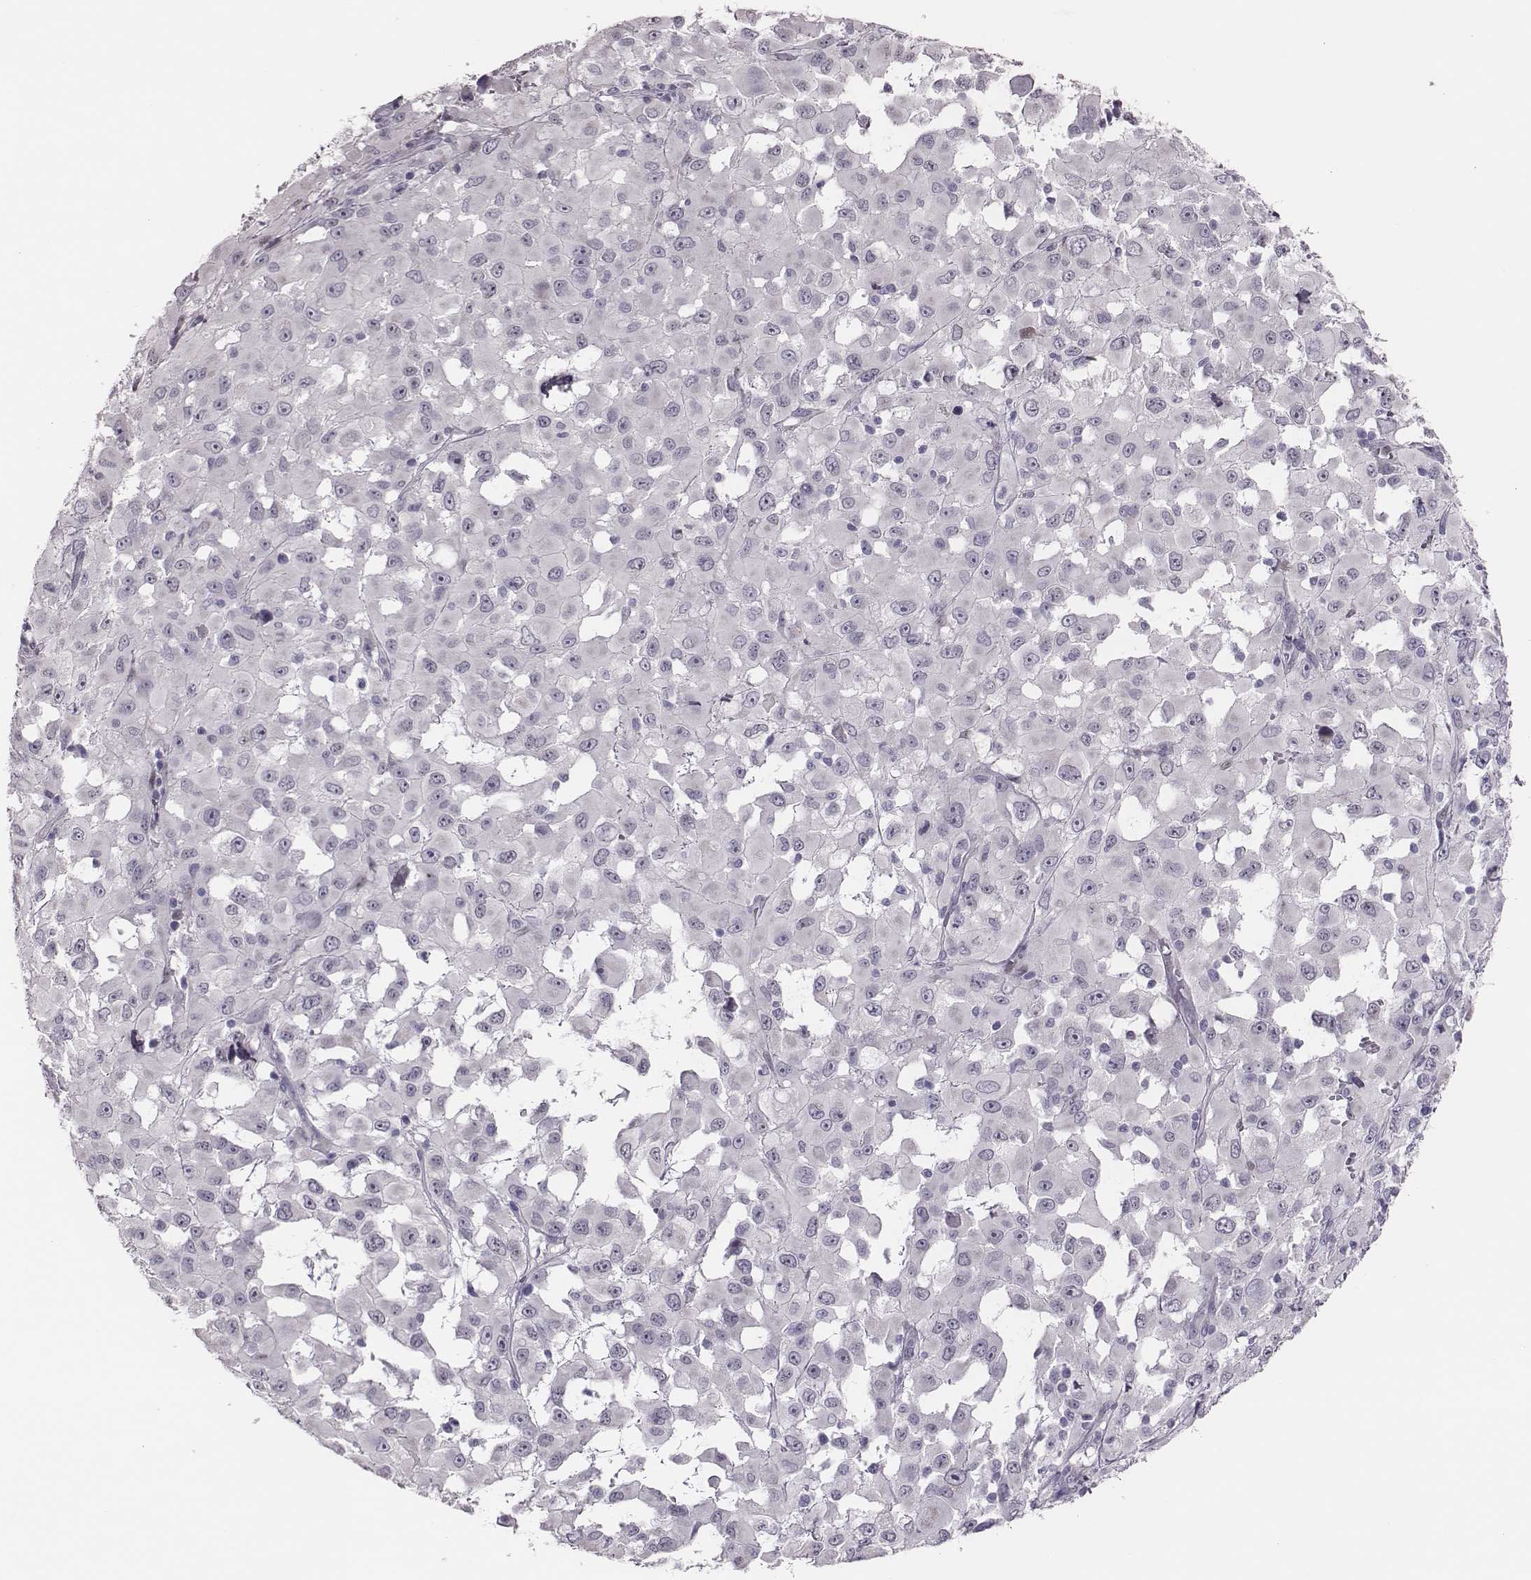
{"staining": {"intensity": "negative", "quantity": "none", "location": "none"}, "tissue": "melanoma", "cell_type": "Tumor cells", "image_type": "cancer", "snomed": [{"axis": "morphology", "description": "Malignant melanoma, Metastatic site"}, {"axis": "topography", "description": "Lymph node"}], "caption": "Immunohistochemistry (IHC) micrograph of malignant melanoma (metastatic site) stained for a protein (brown), which exhibits no staining in tumor cells. (Brightfield microscopy of DAB immunohistochemistry (IHC) at high magnification).", "gene": "SCML2", "patient": {"sex": "male", "age": 50}}